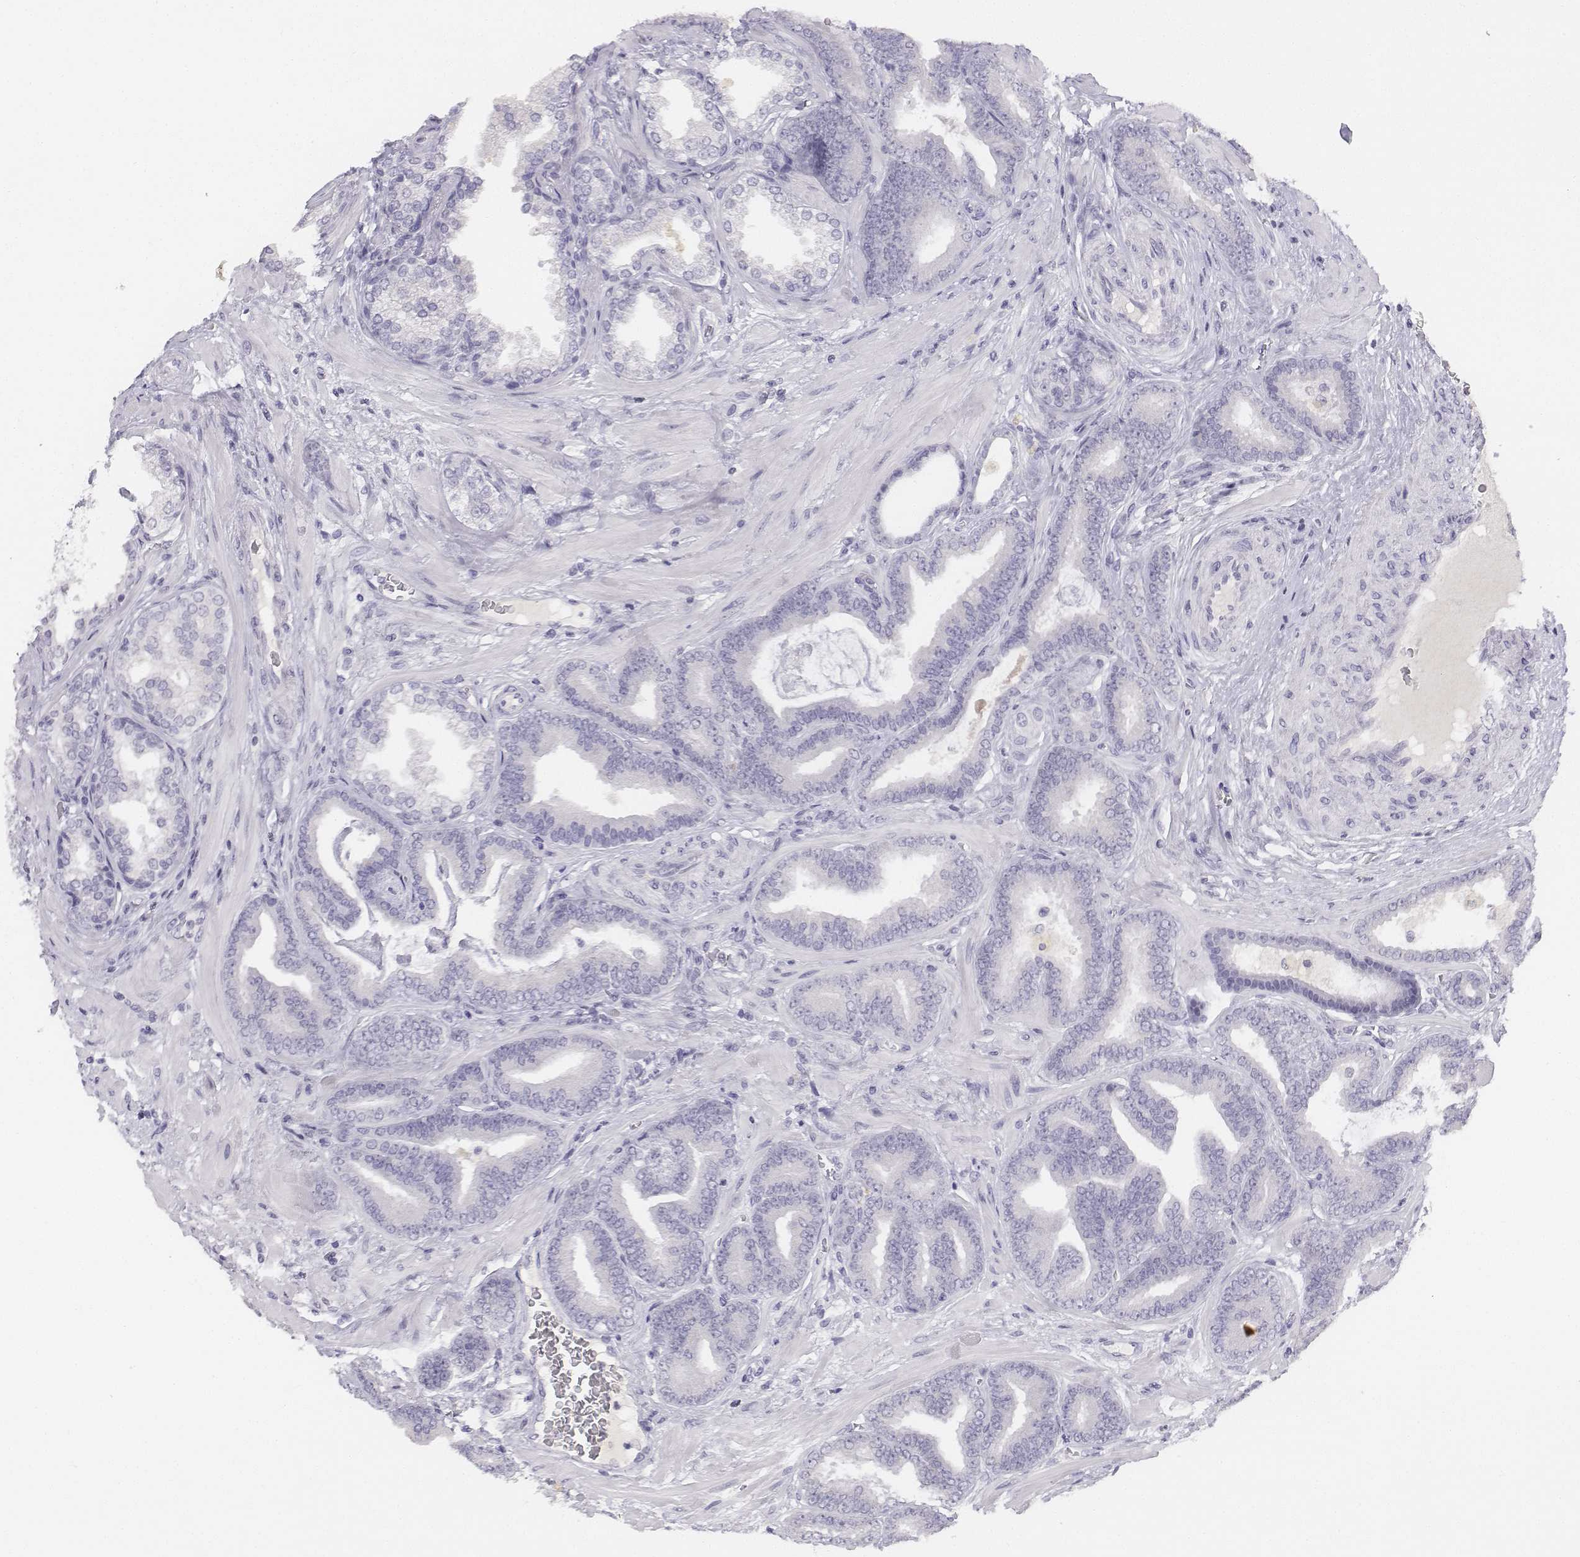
{"staining": {"intensity": "negative", "quantity": "none", "location": "none"}, "tissue": "prostate cancer", "cell_type": "Tumor cells", "image_type": "cancer", "snomed": [{"axis": "morphology", "description": "Adenocarcinoma, Low grade"}, {"axis": "topography", "description": "Prostate"}], "caption": "Immunohistochemistry of prostate adenocarcinoma (low-grade) shows no staining in tumor cells.", "gene": "UCN2", "patient": {"sex": "male", "age": 63}}